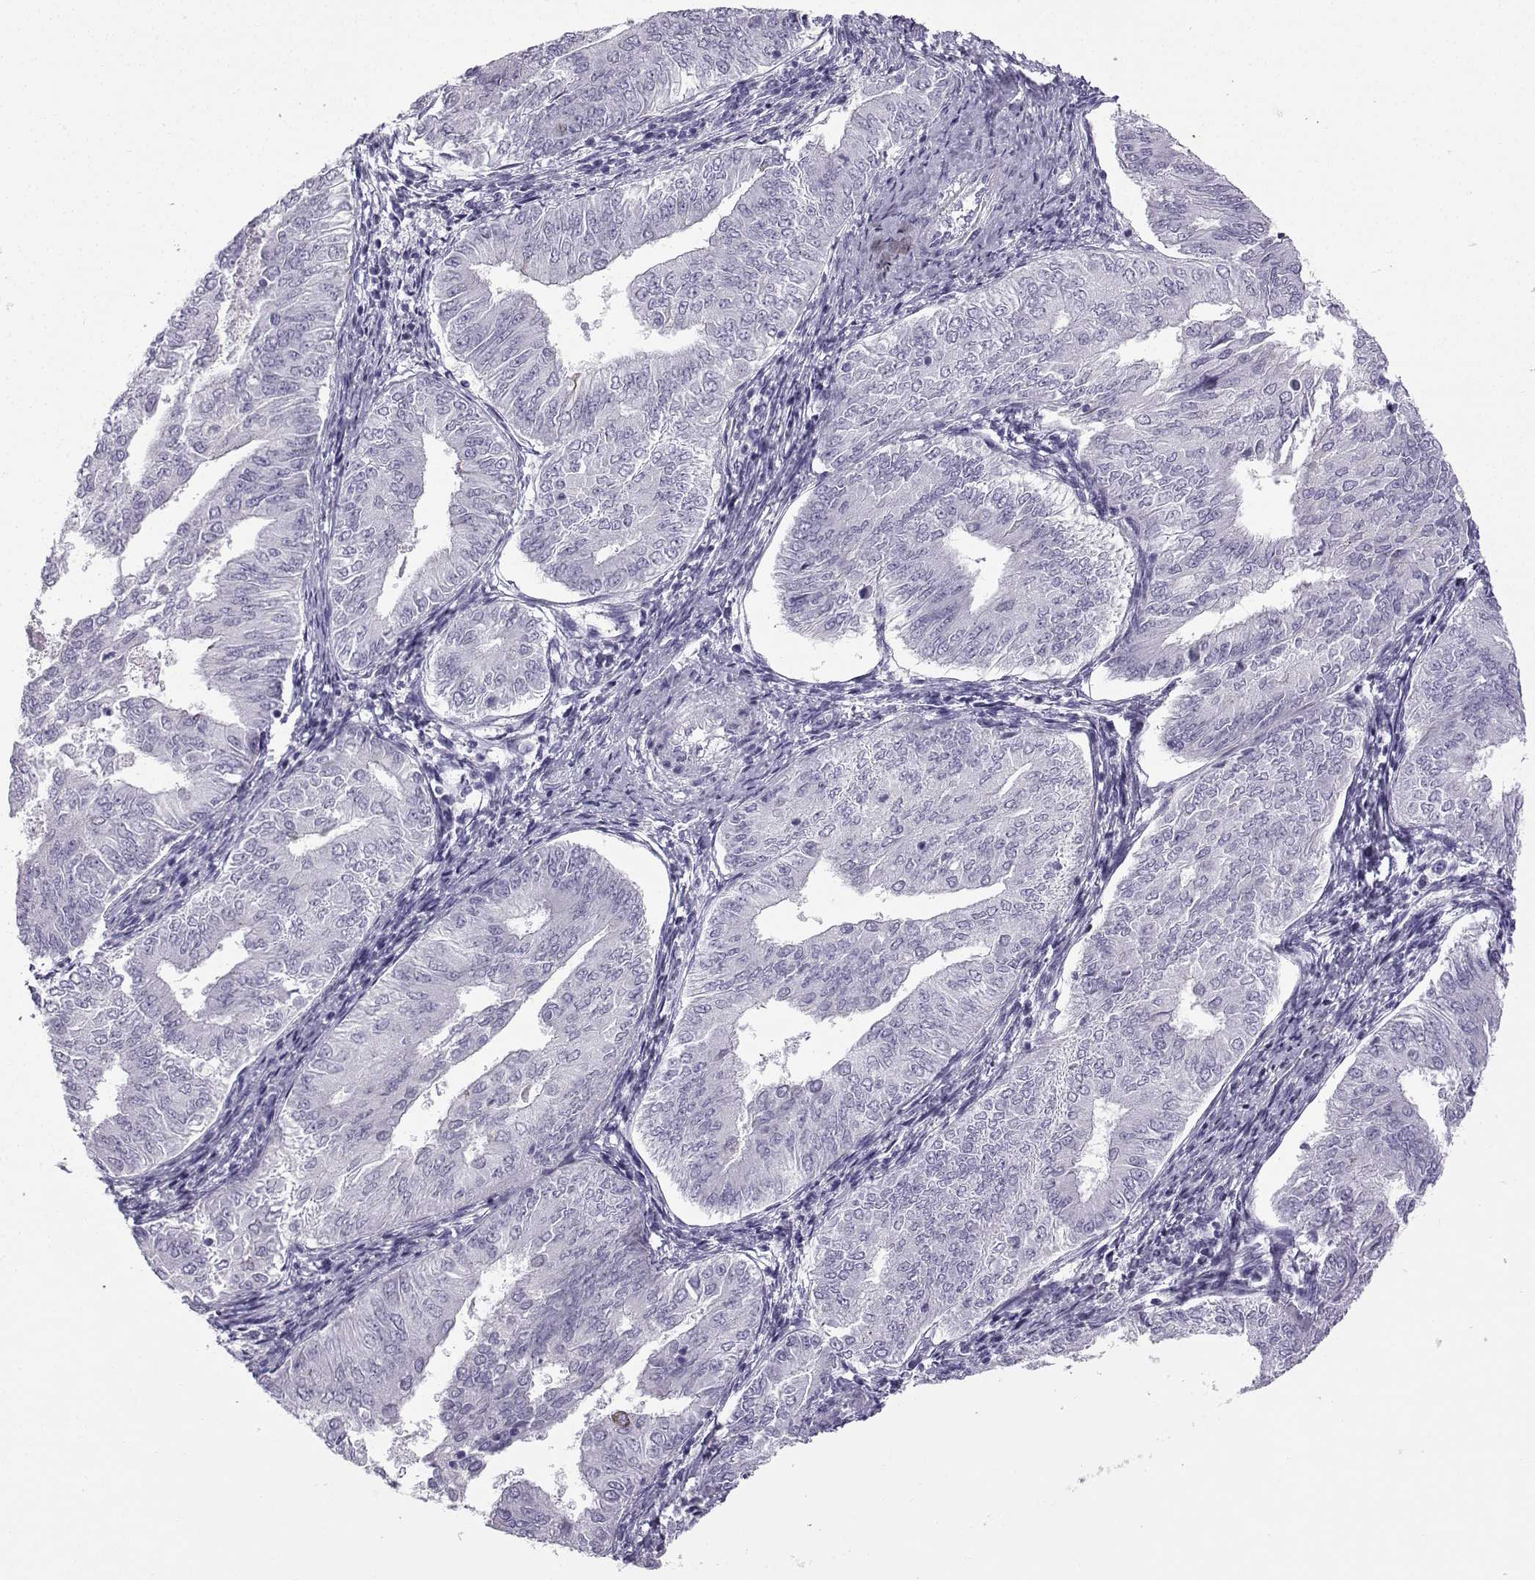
{"staining": {"intensity": "negative", "quantity": "none", "location": "none"}, "tissue": "endometrial cancer", "cell_type": "Tumor cells", "image_type": "cancer", "snomed": [{"axis": "morphology", "description": "Adenocarcinoma, NOS"}, {"axis": "topography", "description": "Endometrium"}], "caption": "This is an IHC histopathology image of human endometrial cancer (adenocarcinoma). There is no positivity in tumor cells.", "gene": "ZBTB8B", "patient": {"sex": "female", "age": 53}}